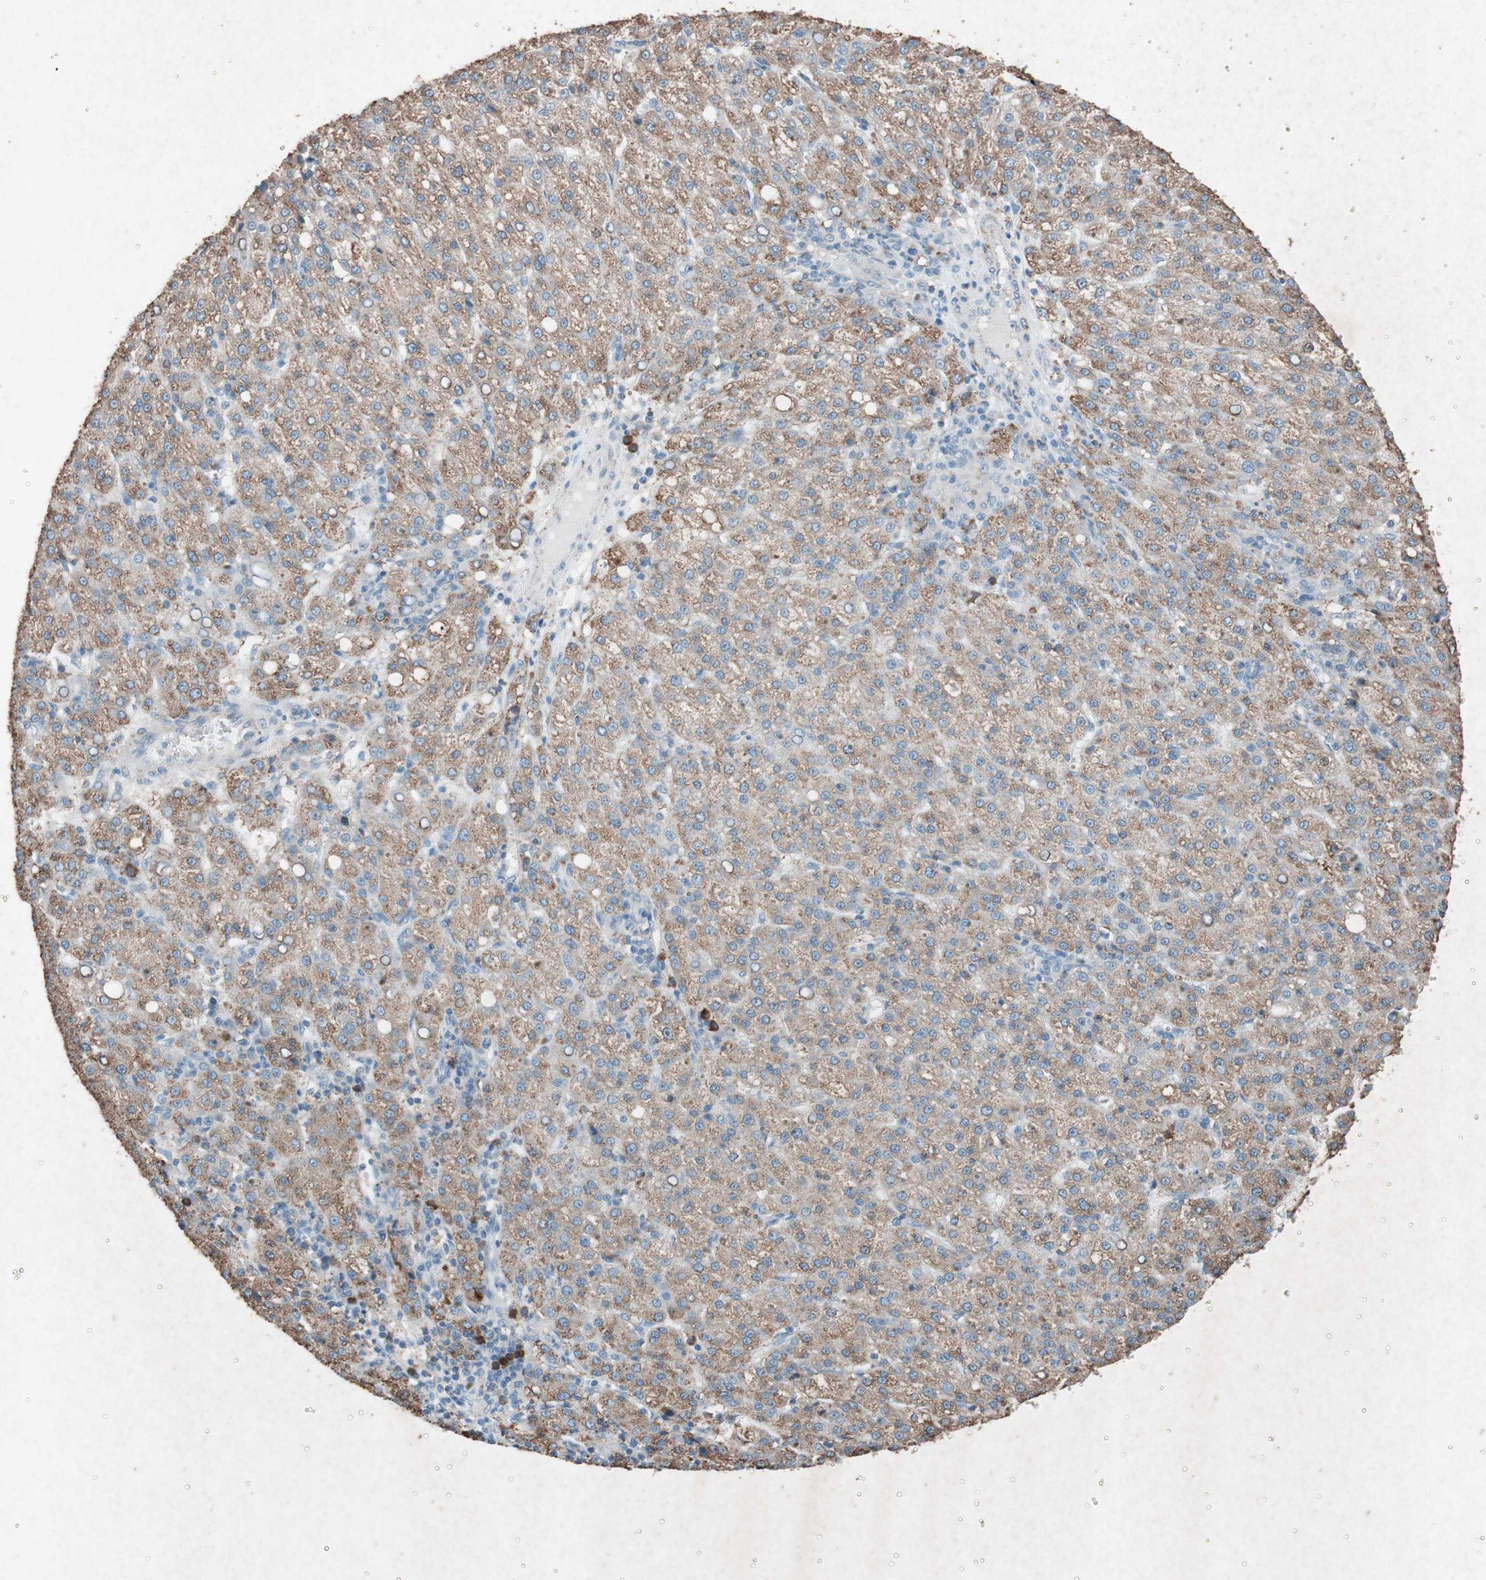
{"staining": {"intensity": "moderate", "quantity": ">75%", "location": "cytoplasmic/membranous"}, "tissue": "liver cancer", "cell_type": "Tumor cells", "image_type": "cancer", "snomed": [{"axis": "morphology", "description": "Carcinoma, Hepatocellular, NOS"}, {"axis": "topography", "description": "Liver"}], "caption": "DAB immunohistochemical staining of human liver cancer displays moderate cytoplasmic/membranous protein staining in approximately >75% of tumor cells.", "gene": "GRB7", "patient": {"sex": "female", "age": 58}}